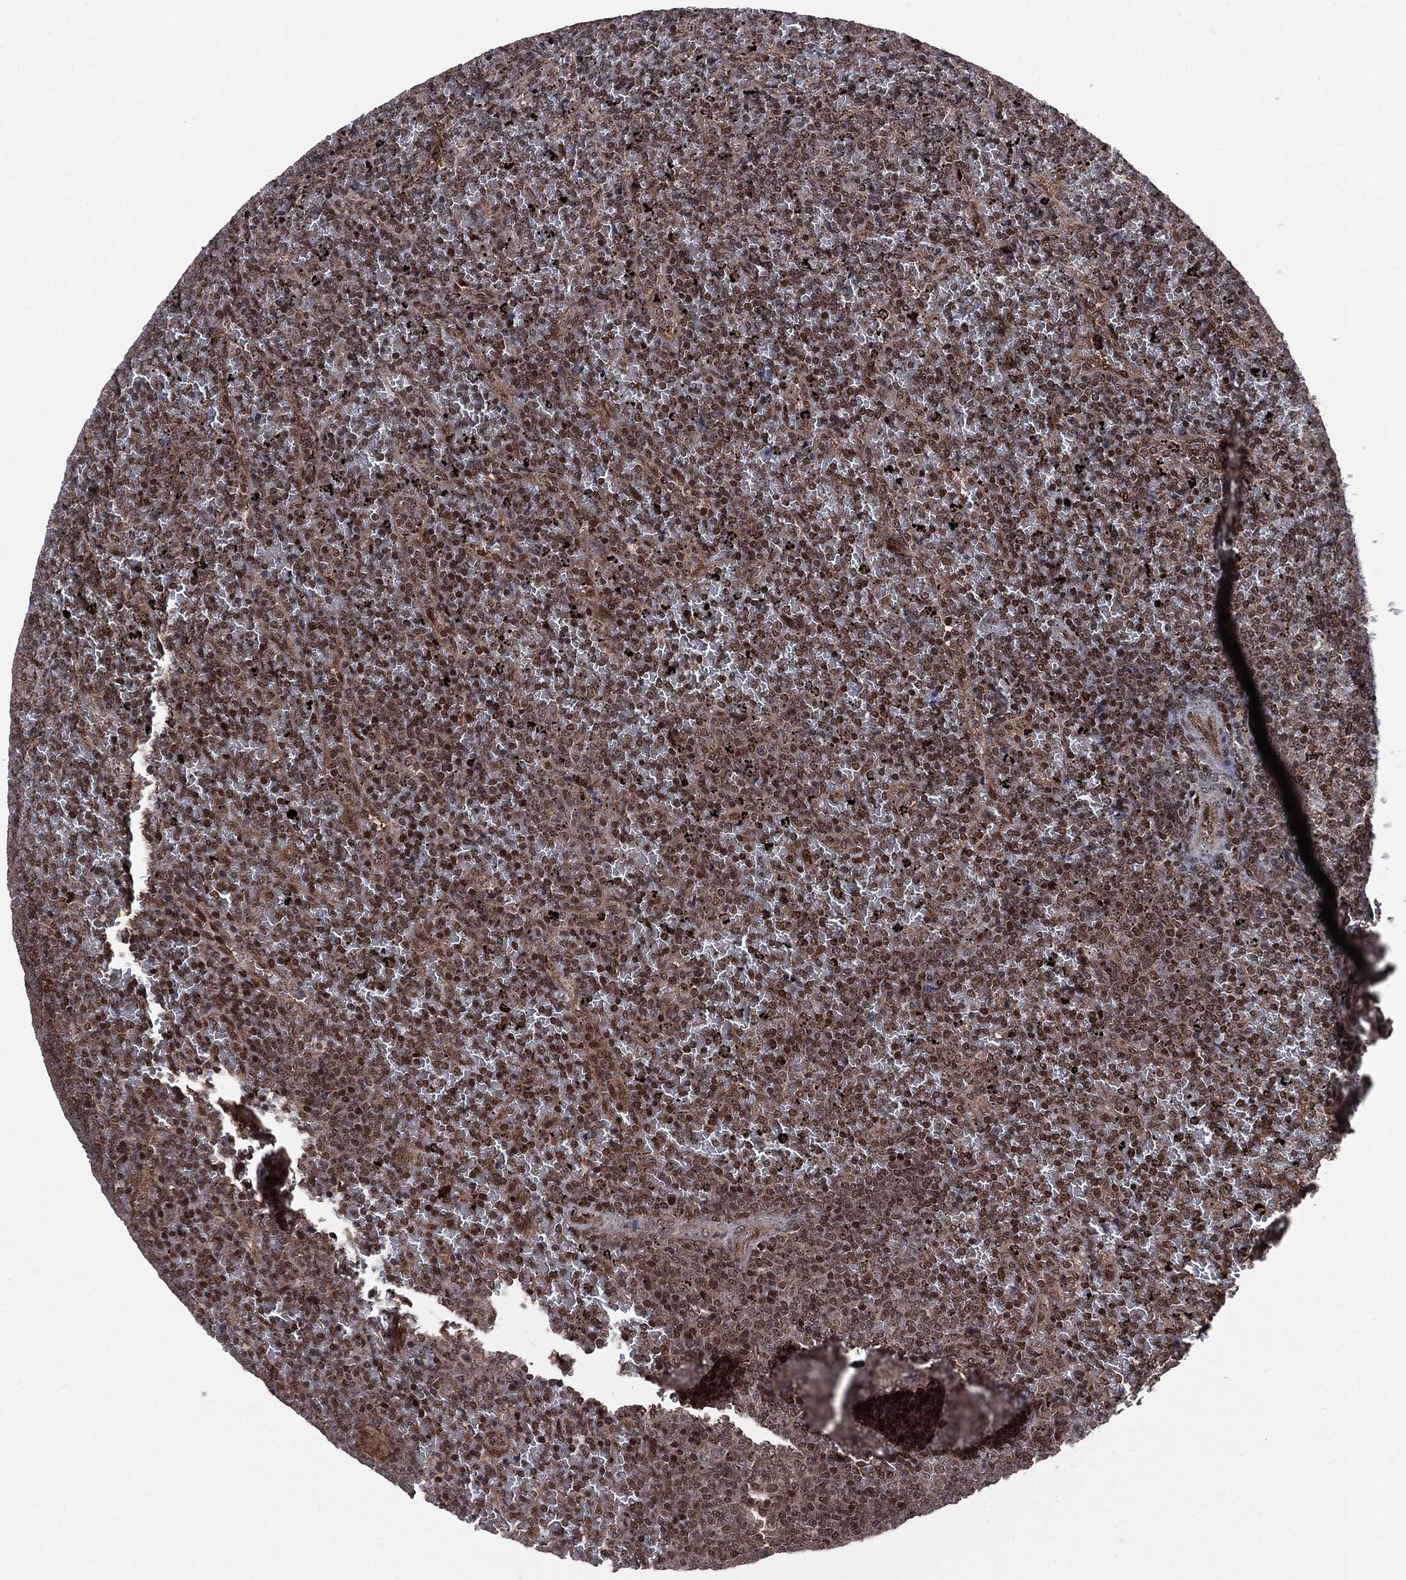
{"staining": {"intensity": "moderate", "quantity": "25%-75%", "location": "nuclear"}, "tissue": "lymphoma", "cell_type": "Tumor cells", "image_type": "cancer", "snomed": [{"axis": "morphology", "description": "Malignant lymphoma, non-Hodgkin's type, Low grade"}, {"axis": "topography", "description": "Spleen"}], "caption": "Protein expression analysis of malignant lymphoma, non-Hodgkin's type (low-grade) shows moderate nuclear staining in about 25%-75% of tumor cells.", "gene": "PTPA", "patient": {"sex": "female", "age": 77}}